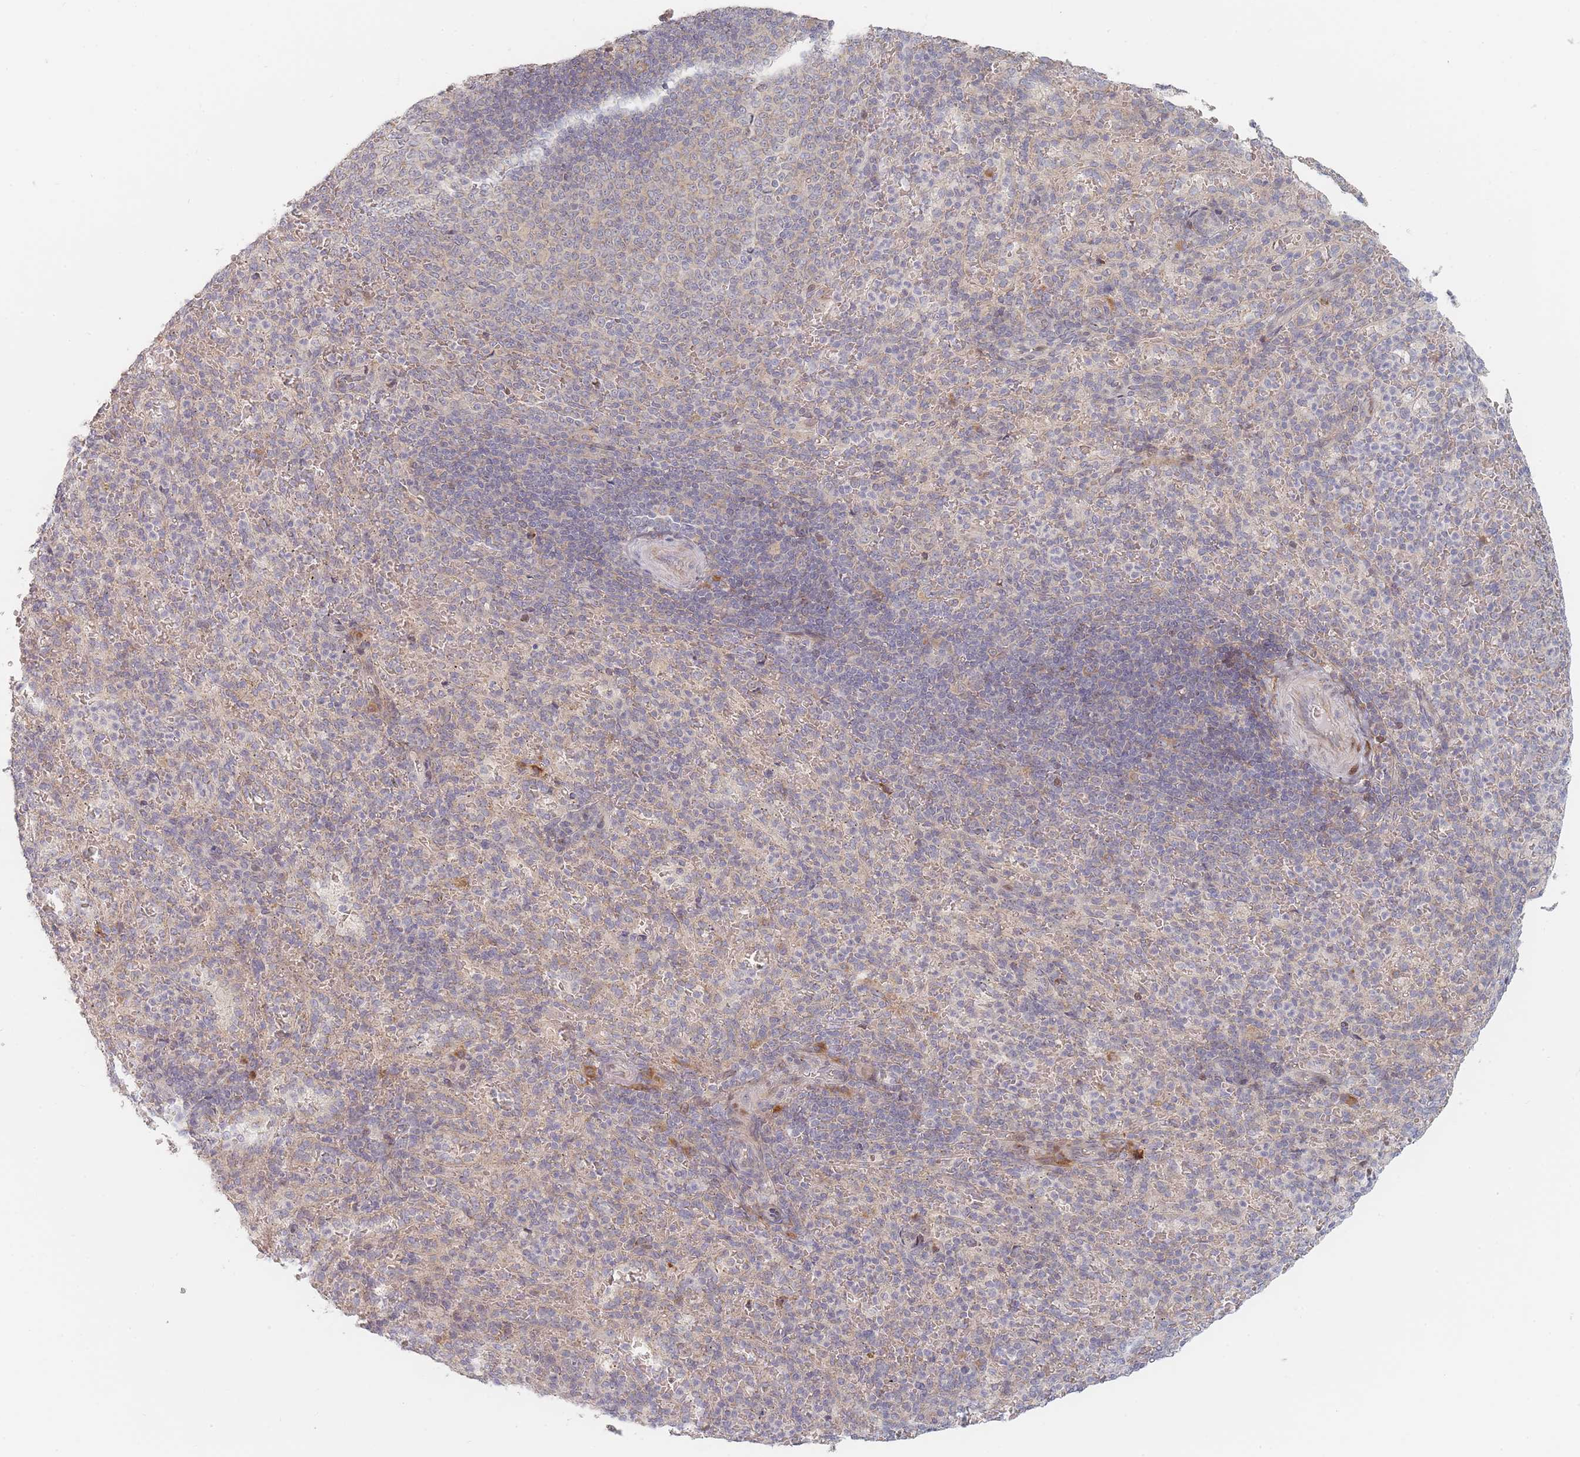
{"staining": {"intensity": "moderate", "quantity": "<25%", "location": "cytoplasmic/membranous"}, "tissue": "spleen", "cell_type": "Cells in red pulp", "image_type": "normal", "snomed": [{"axis": "morphology", "description": "Normal tissue, NOS"}, {"axis": "topography", "description": "Spleen"}], "caption": "Immunohistochemical staining of unremarkable spleen exhibits moderate cytoplasmic/membranous protein staining in about <25% of cells in red pulp.", "gene": "ZKSCAN7", "patient": {"sex": "female", "age": 21}}